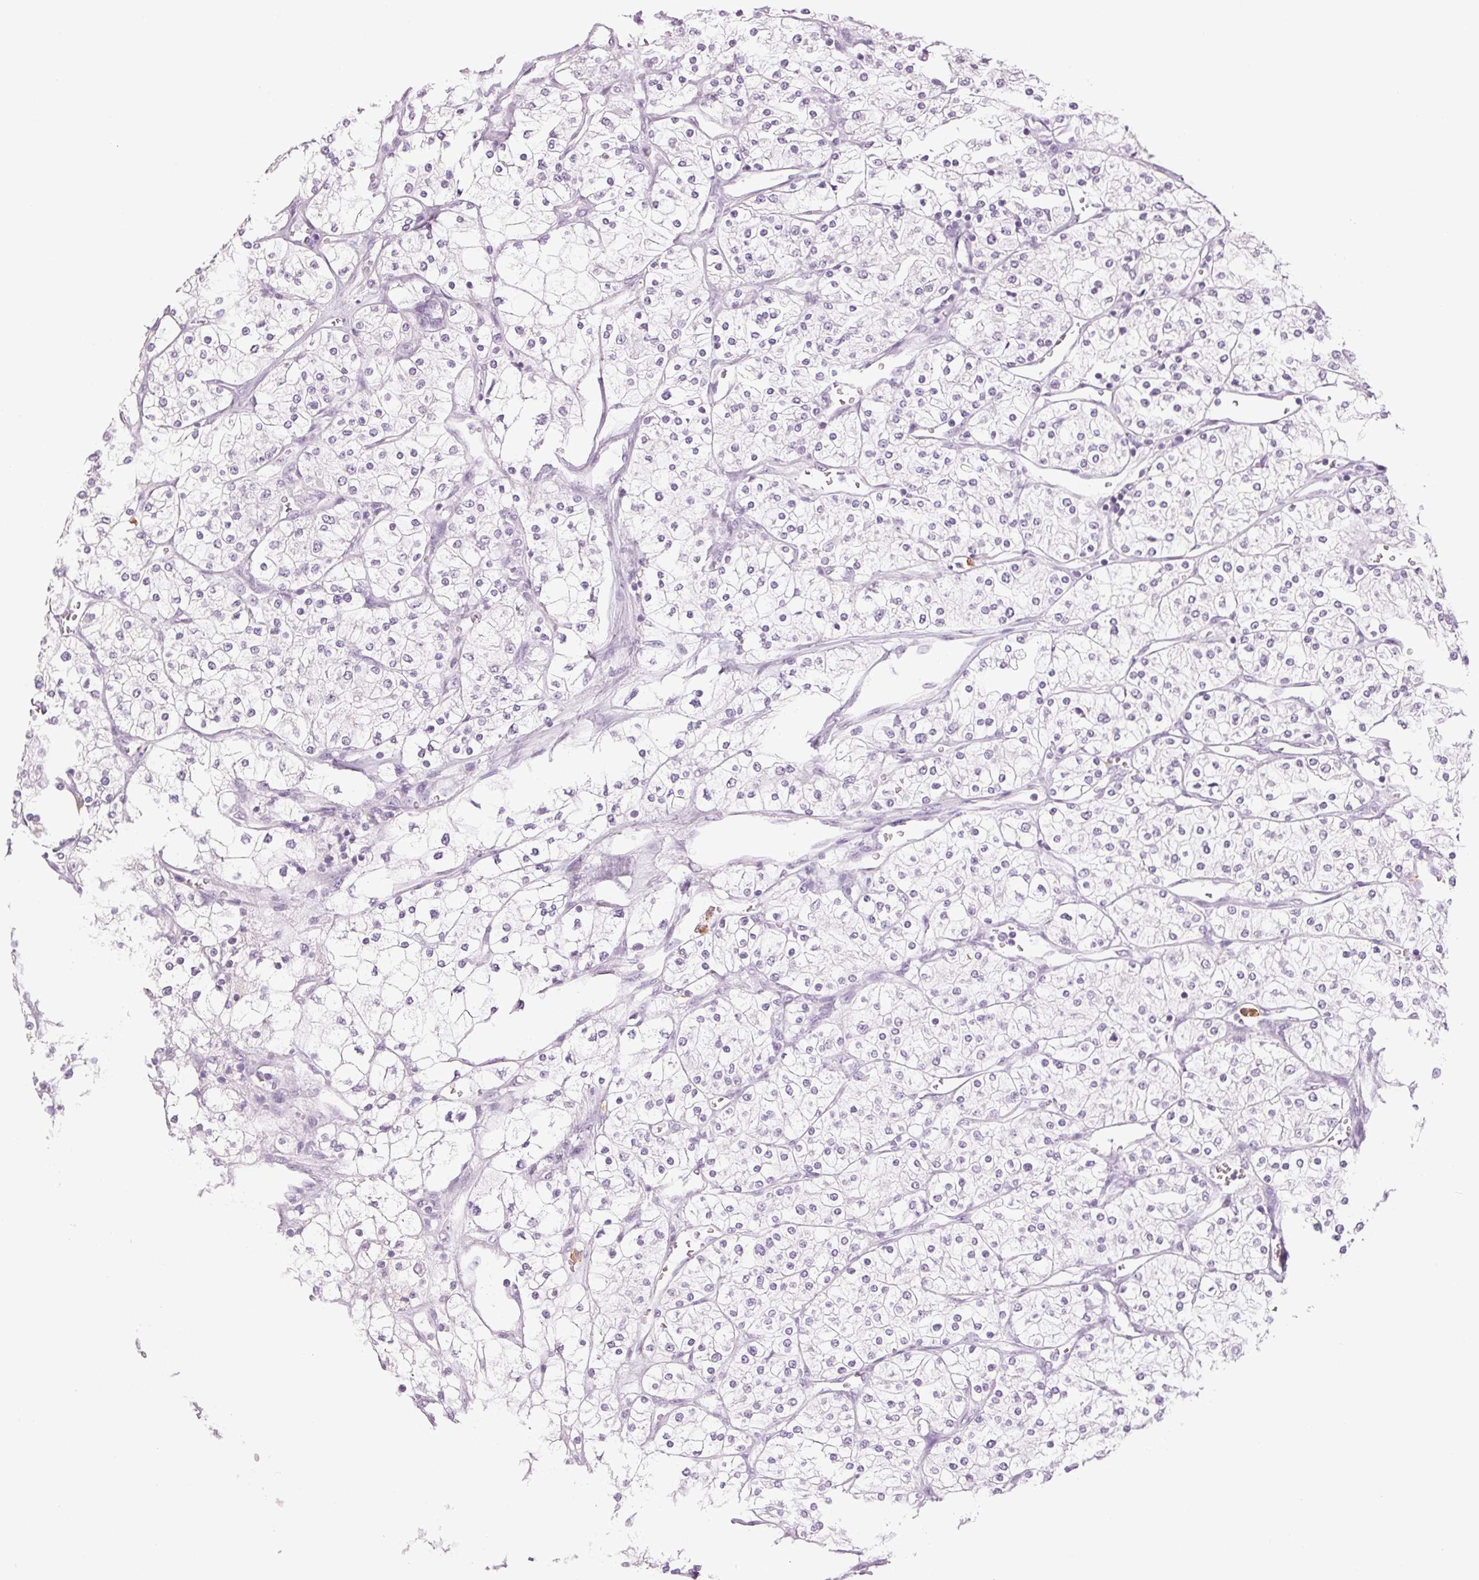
{"staining": {"intensity": "negative", "quantity": "none", "location": "none"}, "tissue": "renal cancer", "cell_type": "Tumor cells", "image_type": "cancer", "snomed": [{"axis": "morphology", "description": "Adenocarcinoma, NOS"}, {"axis": "topography", "description": "Kidney"}], "caption": "DAB immunohistochemical staining of renal cancer exhibits no significant expression in tumor cells.", "gene": "LTF", "patient": {"sex": "male", "age": 80}}